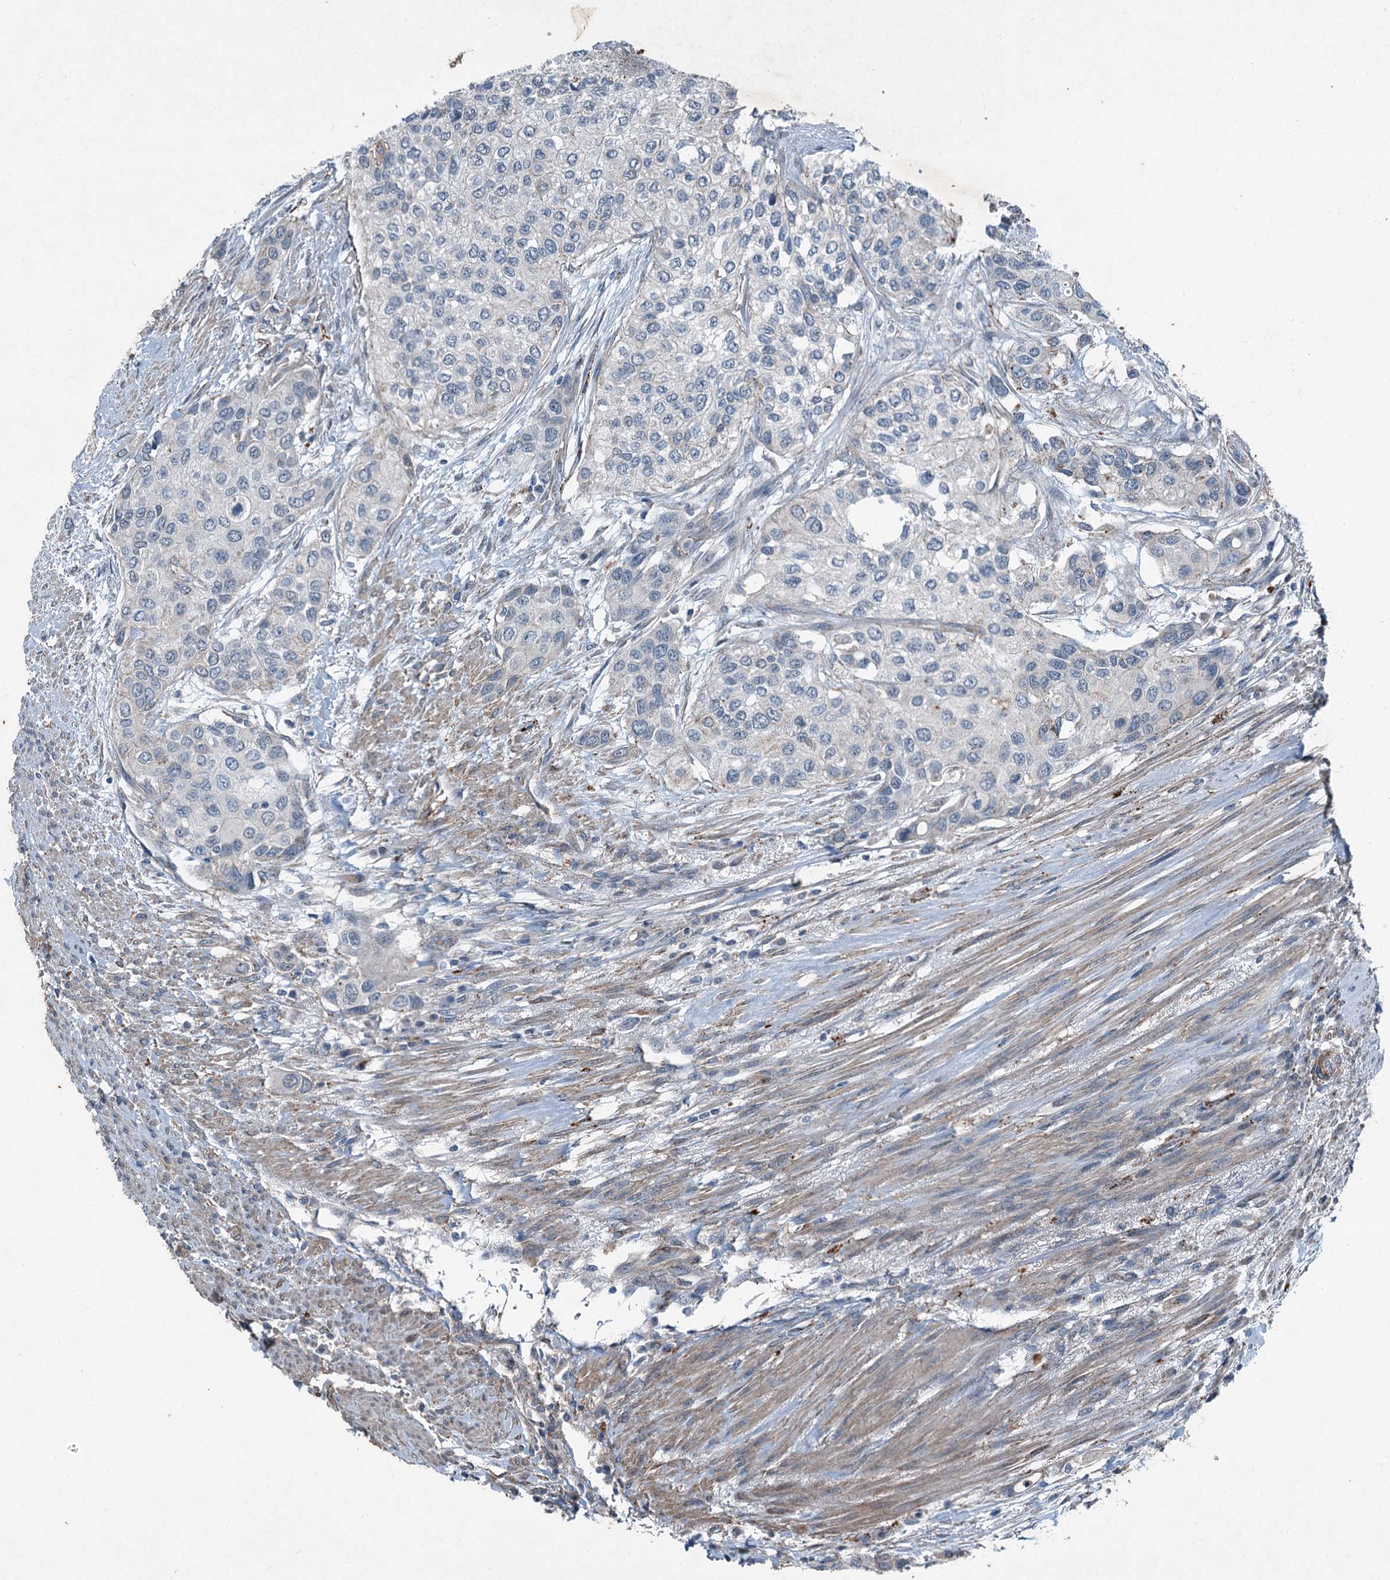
{"staining": {"intensity": "negative", "quantity": "none", "location": "none"}, "tissue": "urothelial cancer", "cell_type": "Tumor cells", "image_type": "cancer", "snomed": [{"axis": "morphology", "description": "Normal tissue, NOS"}, {"axis": "morphology", "description": "Urothelial carcinoma, High grade"}, {"axis": "topography", "description": "Vascular tissue"}, {"axis": "topography", "description": "Urinary bladder"}], "caption": "An immunohistochemistry (IHC) histopathology image of urothelial cancer is shown. There is no staining in tumor cells of urothelial cancer. (DAB (3,3'-diaminobenzidine) immunohistochemistry (IHC) visualized using brightfield microscopy, high magnification).", "gene": "AXL", "patient": {"sex": "female", "age": 56}}